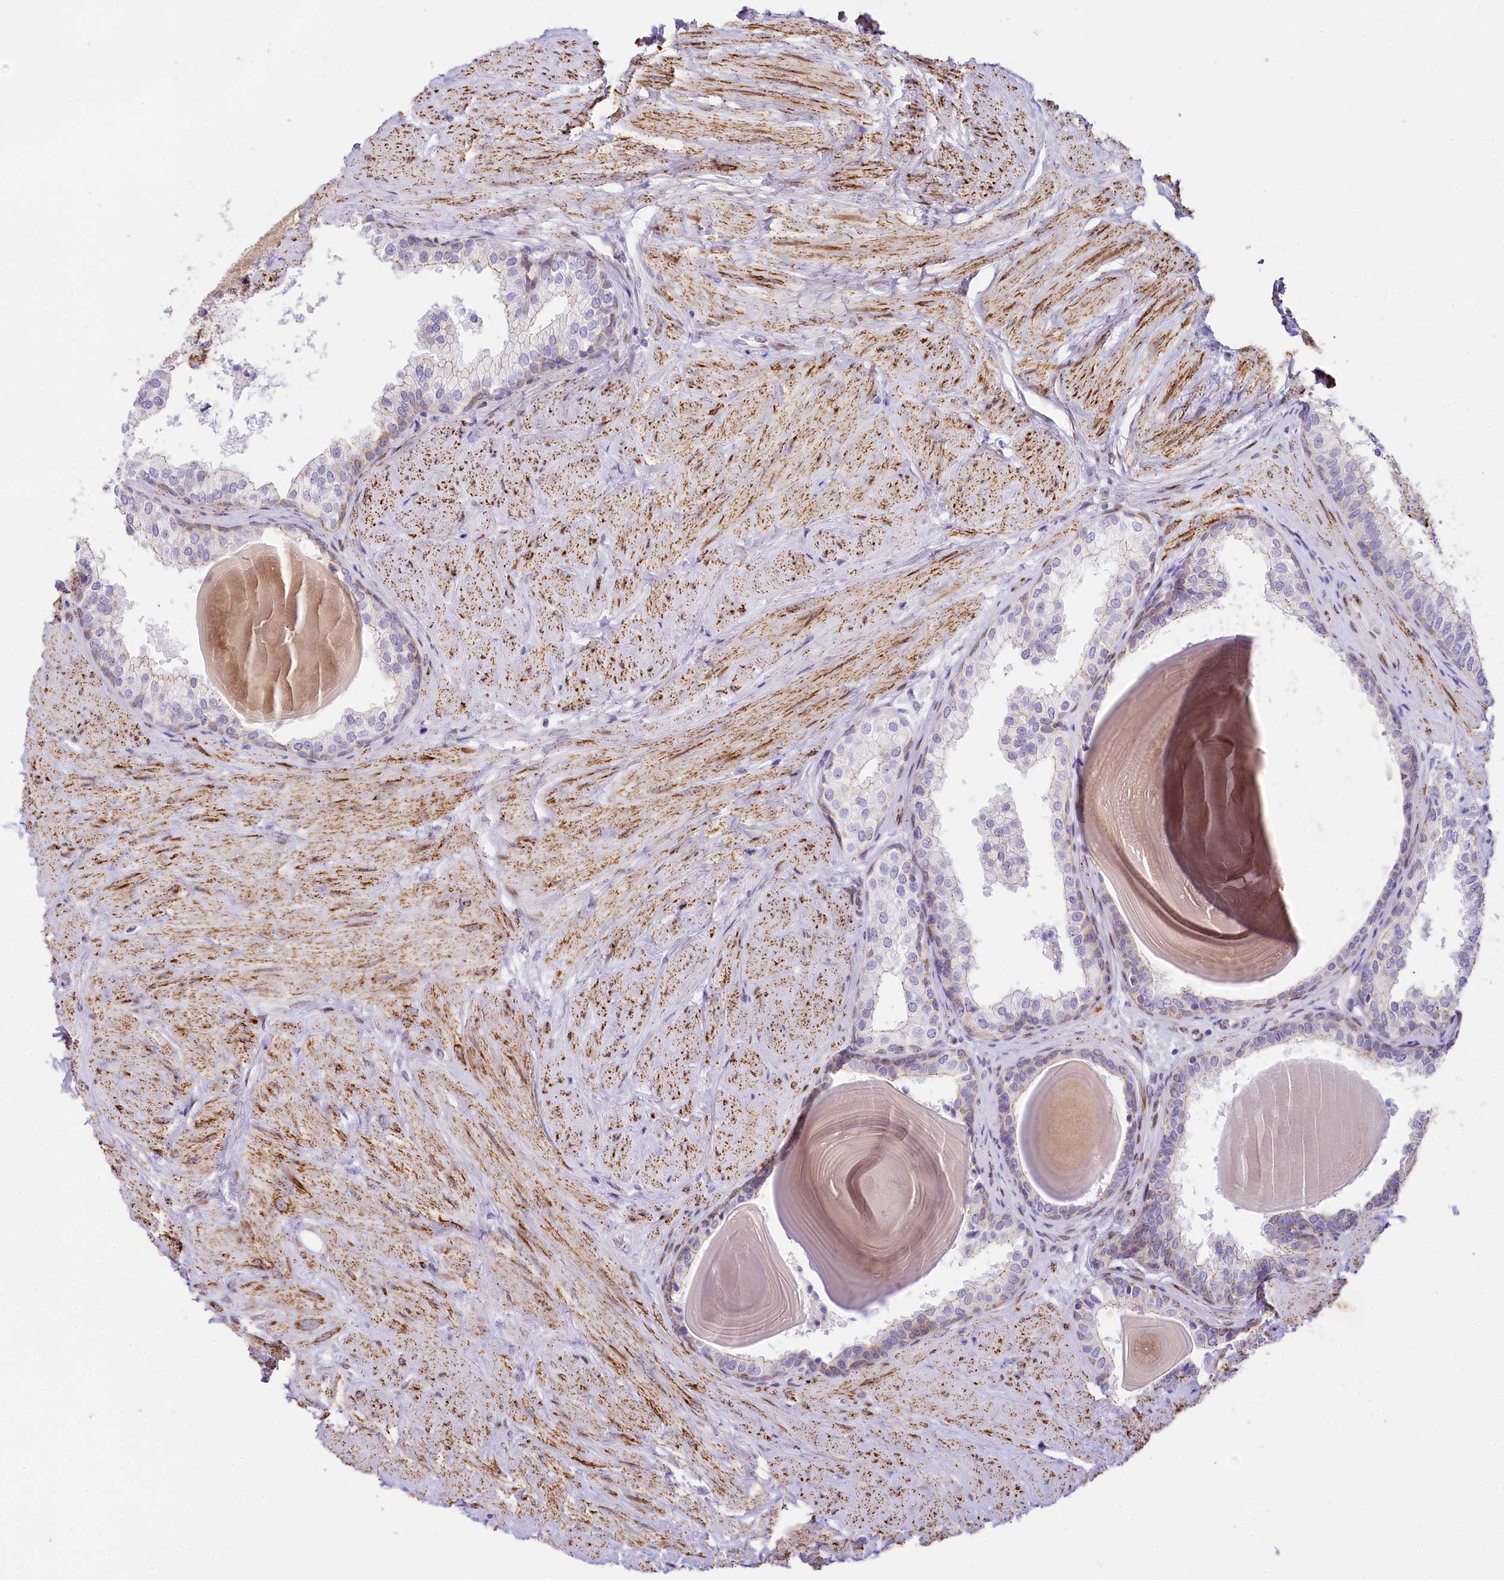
{"staining": {"intensity": "weak", "quantity": "25%-75%", "location": "cytoplasmic/membranous"}, "tissue": "prostate", "cell_type": "Glandular cells", "image_type": "normal", "snomed": [{"axis": "morphology", "description": "Normal tissue, NOS"}, {"axis": "topography", "description": "Prostate"}], "caption": "Benign prostate exhibits weak cytoplasmic/membranous expression in about 25%-75% of glandular cells, visualized by immunohistochemistry.", "gene": "PPIP5K2", "patient": {"sex": "male", "age": 48}}